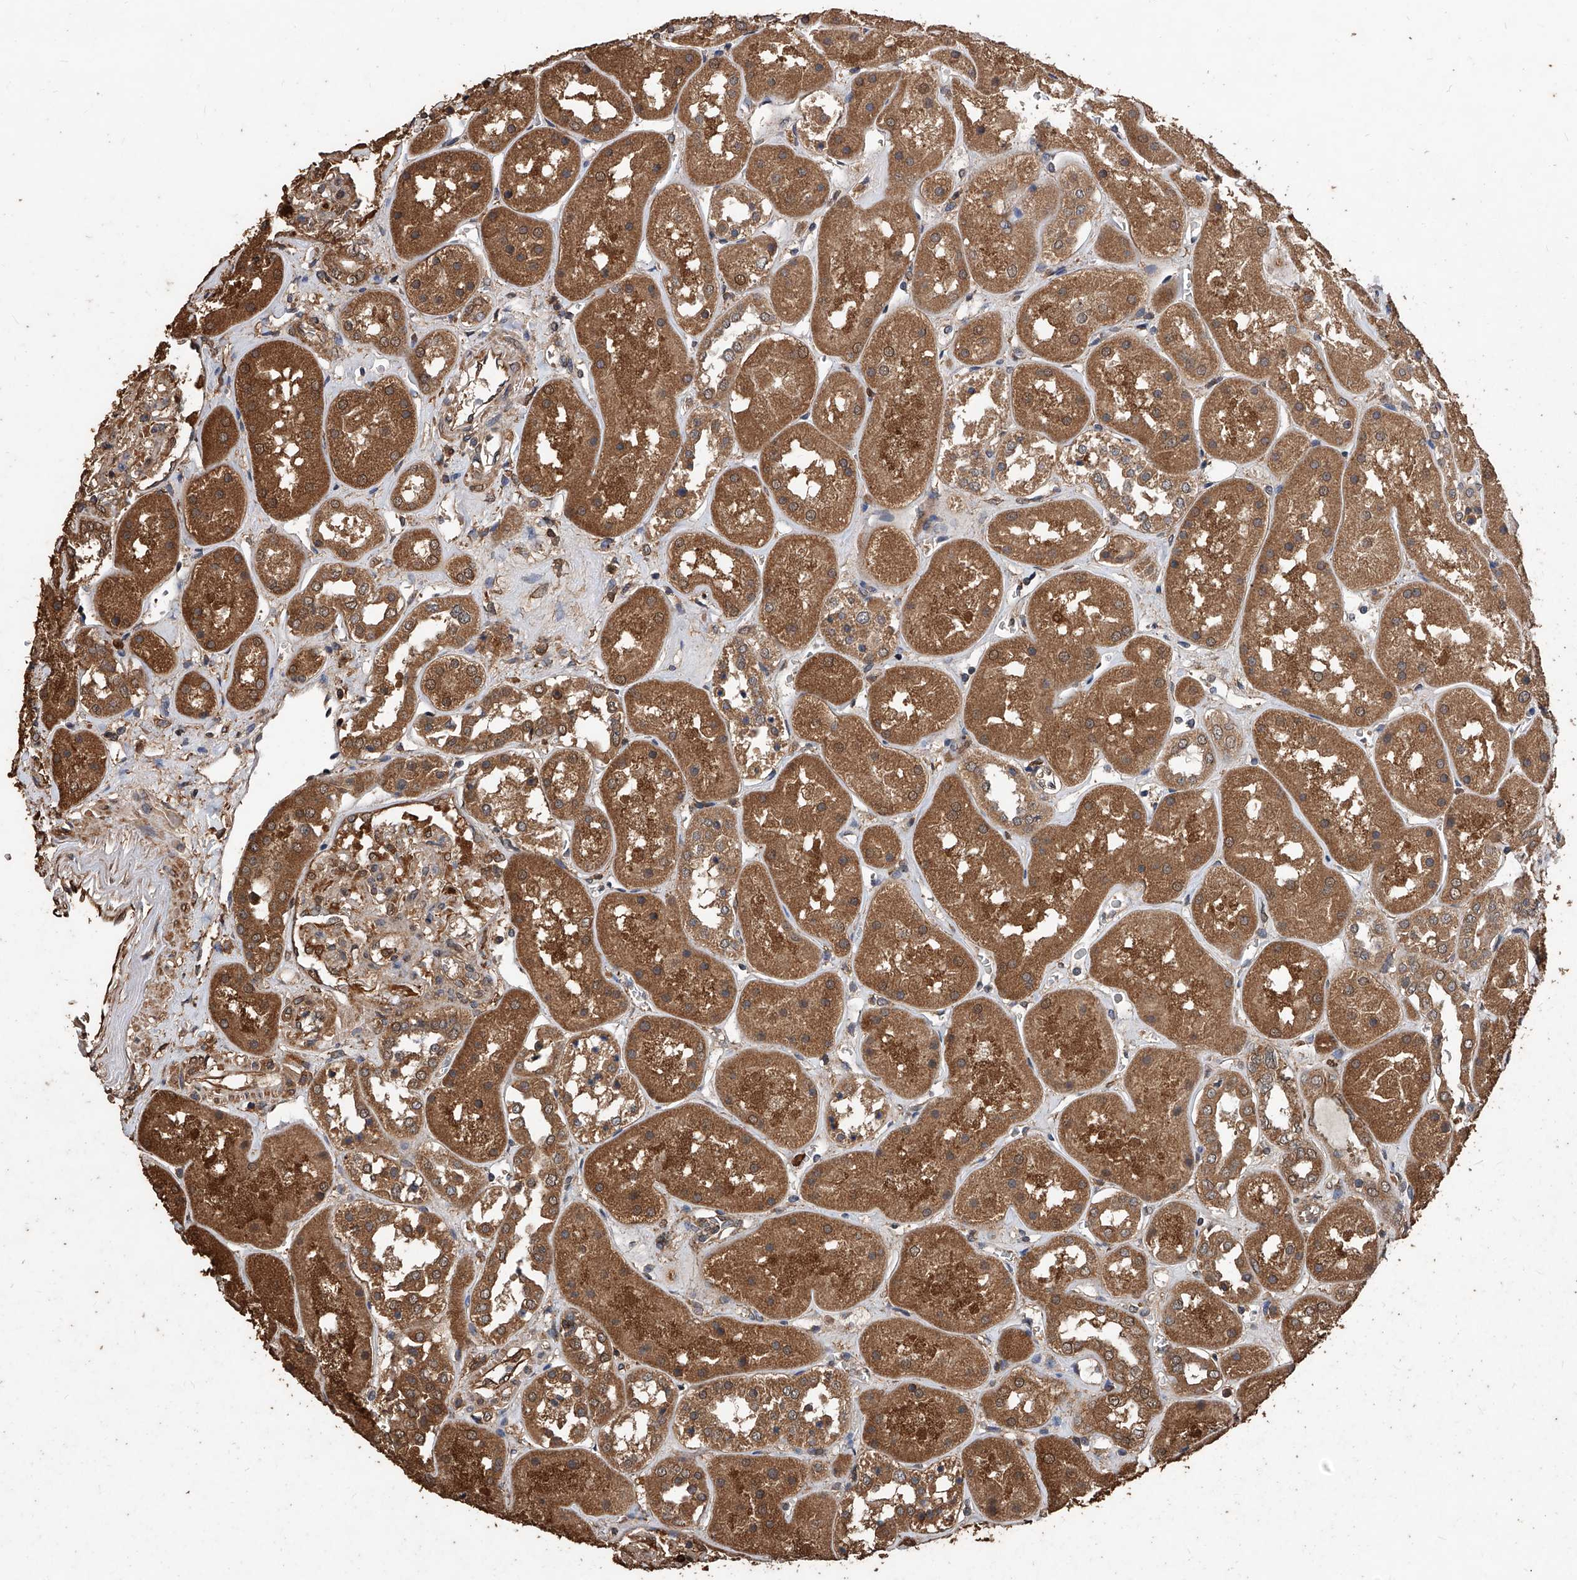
{"staining": {"intensity": "moderate", "quantity": "<25%", "location": "cytoplasmic/membranous"}, "tissue": "kidney", "cell_type": "Cells in glomeruli", "image_type": "normal", "snomed": [{"axis": "morphology", "description": "Normal tissue, NOS"}, {"axis": "topography", "description": "Kidney"}], "caption": "This image demonstrates immunohistochemistry staining of unremarkable human kidney, with low moderate cytoplasmic/membranous staining in approximately <25% of cells in glomeruli.", "gene": "UCP2", "patient": {"sex": "male", "age": 70}}